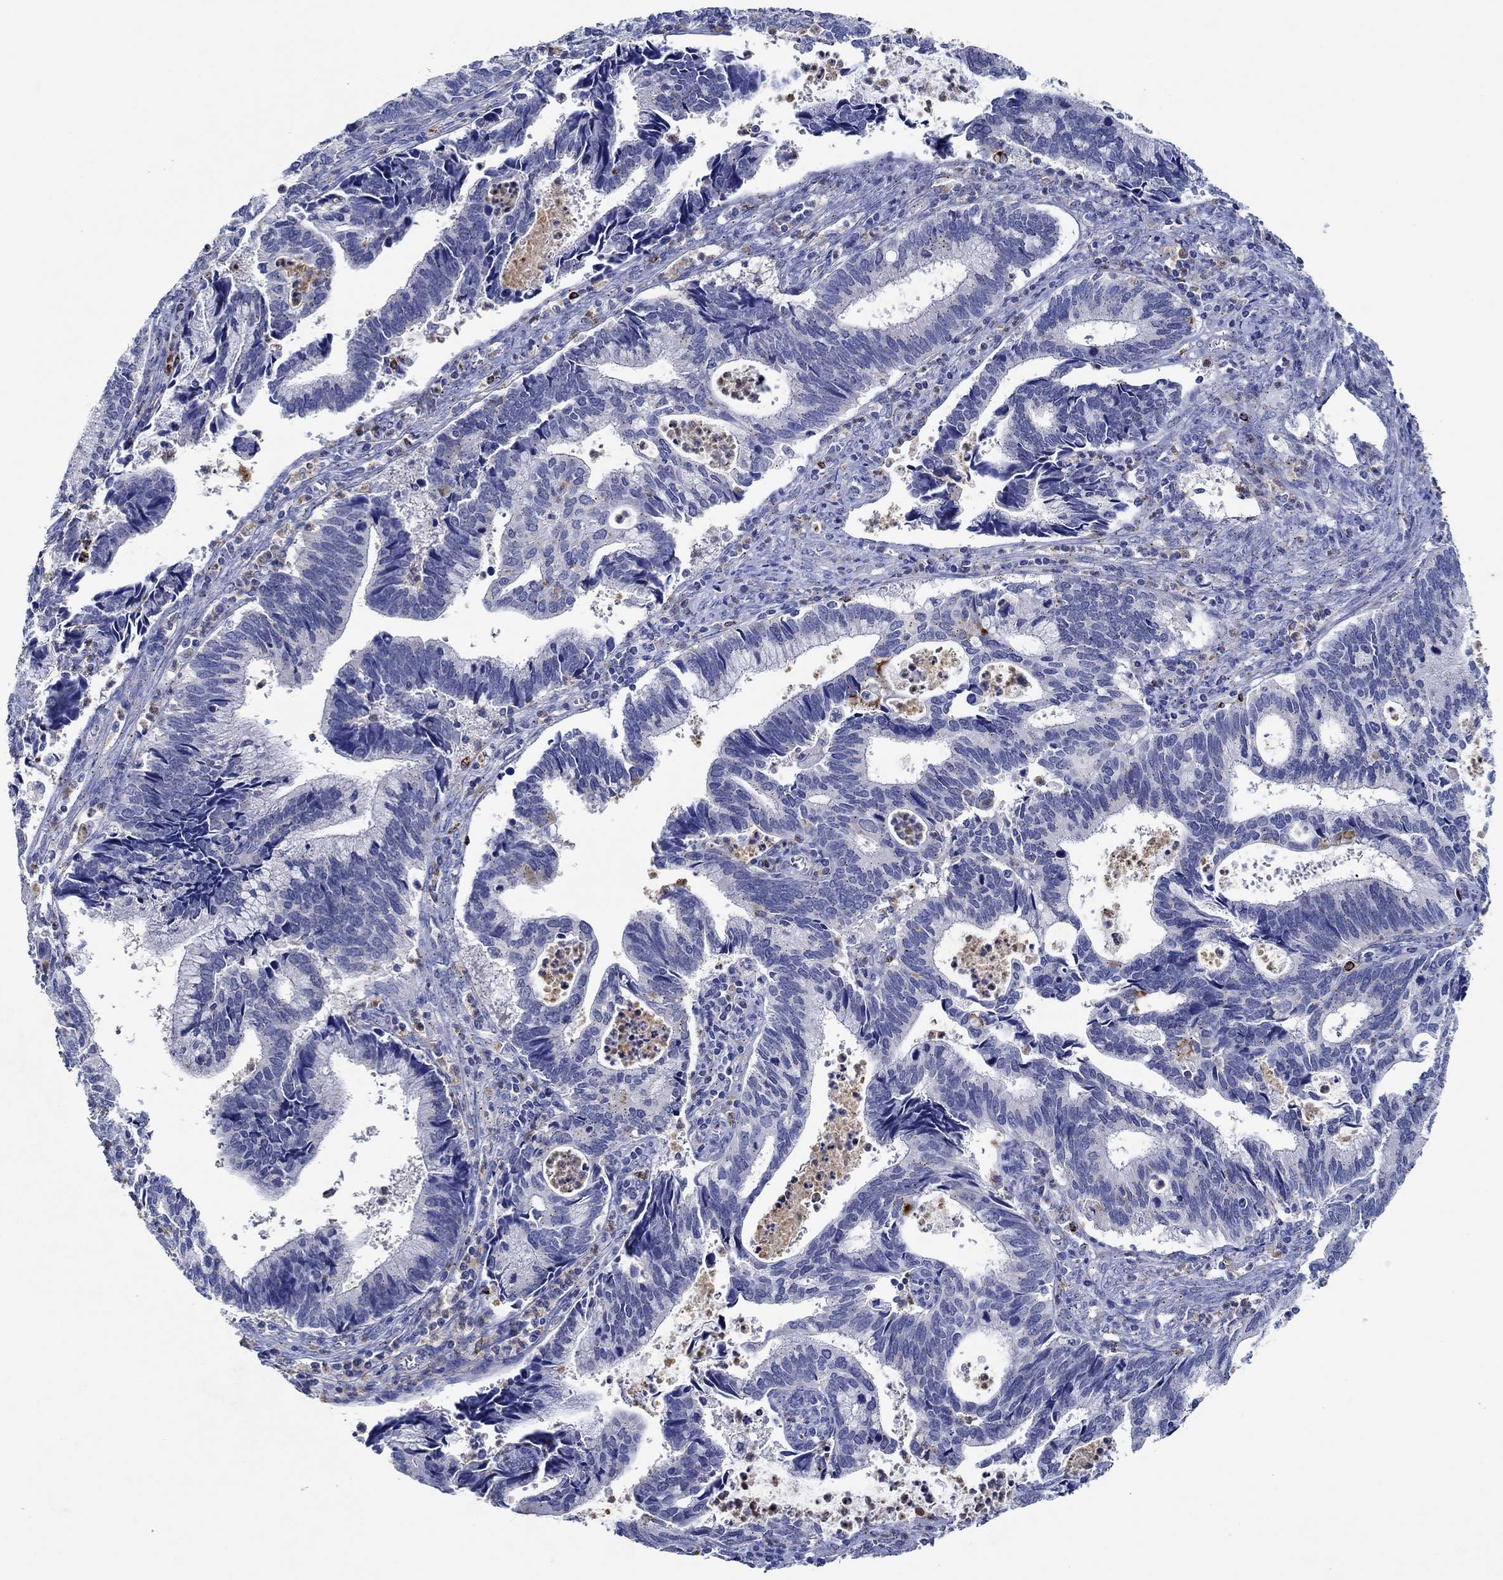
{"staining": {"intensity": "negative", "quantity": "none", "location": "none"}, "tissue": "cervical cancer", "cell_type": "Tumor cells", "image_type": "cancer", "snomed": [{"axis": "morphology", "description": "Adenocarcinoma, NOS"}, {"axis": "topography", "description": "Cervix"}], "caption": "DAB (3,3'-diaminobenzidine) immunohistochemical staining of human cervical adenocarcinoma shows no significant expression in tumor cells.", "gene": "CPM", "patient": {"sex": "female", "age": 42}}